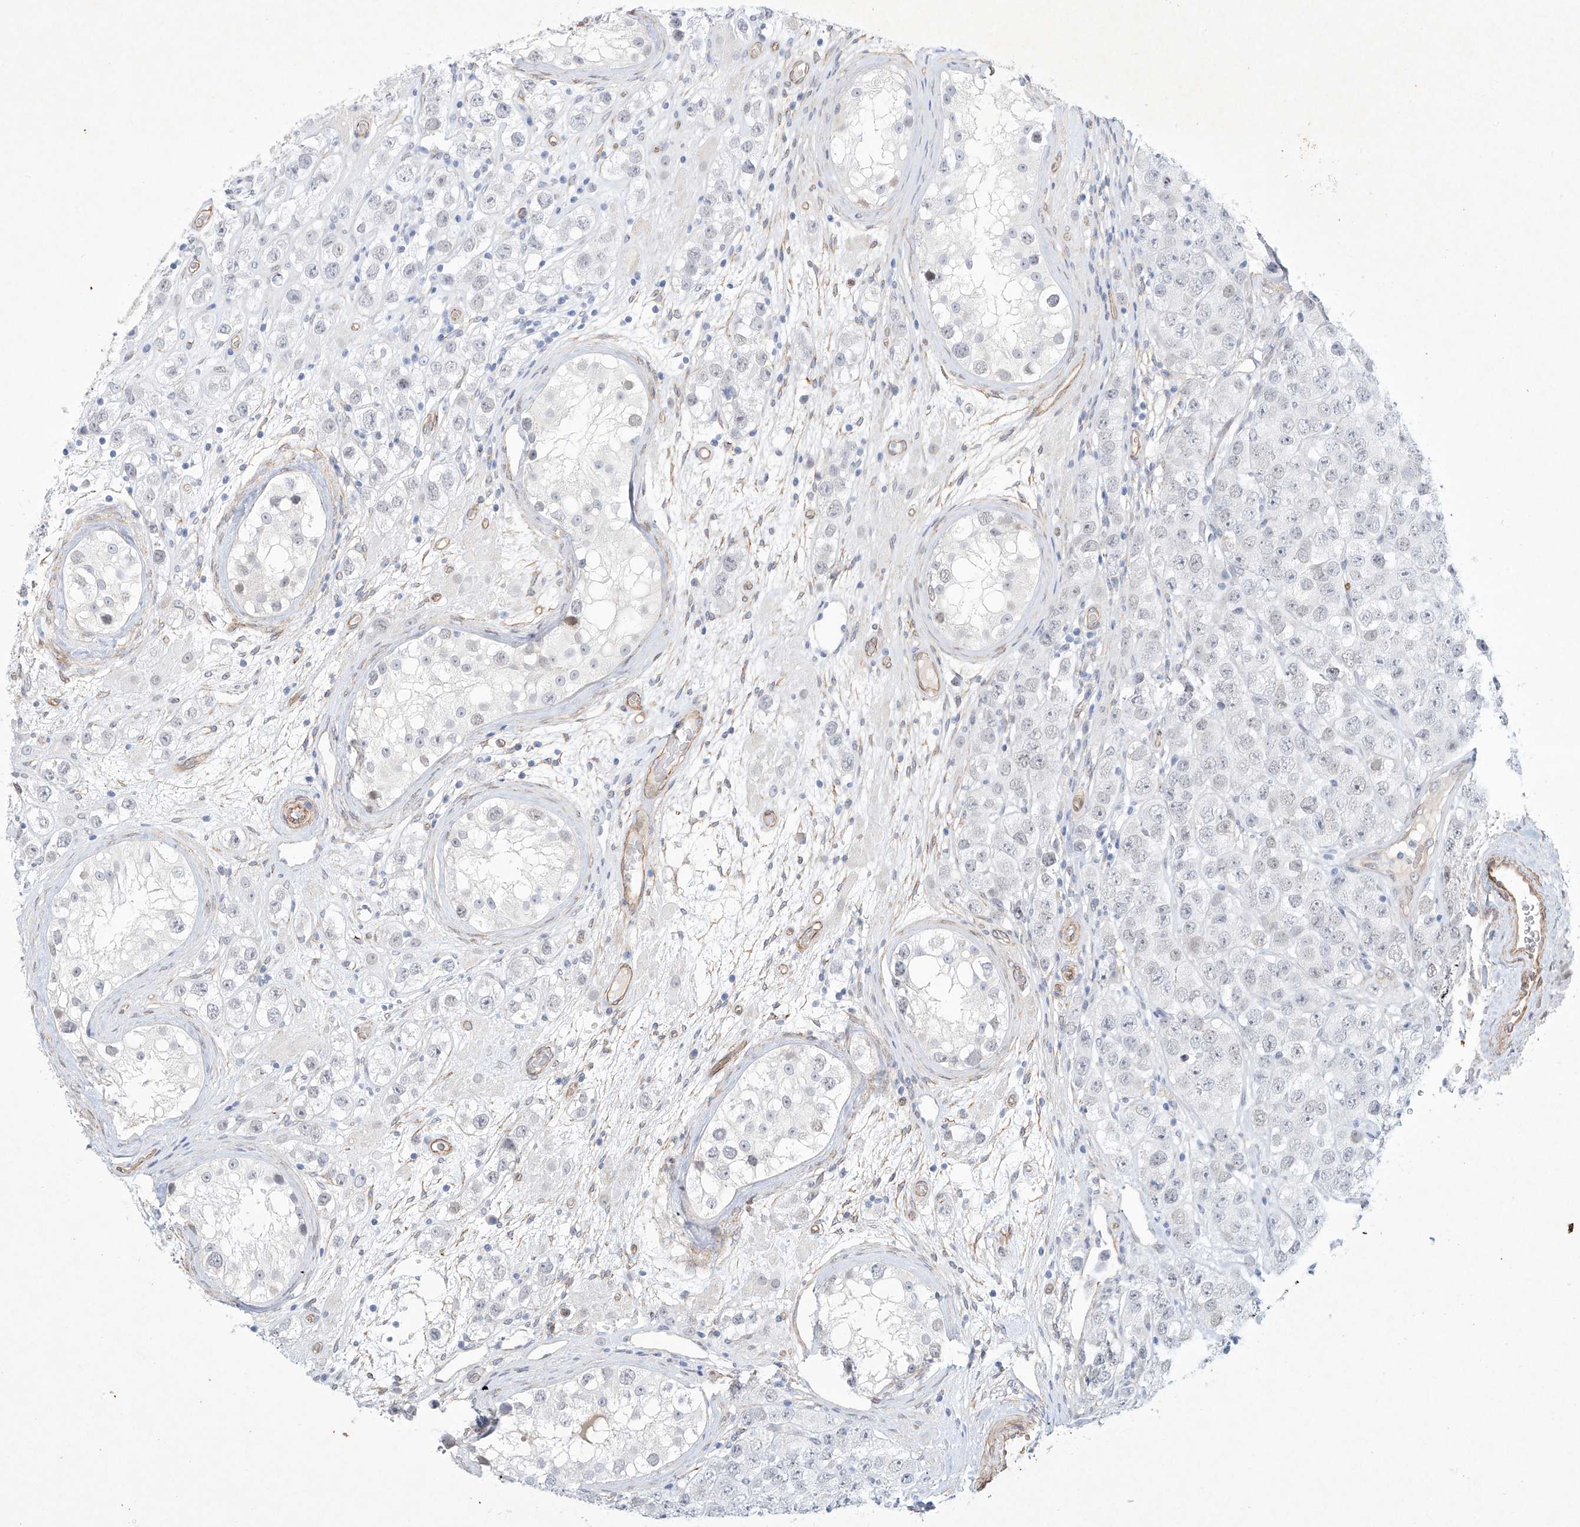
{"staining": {"intensity": "negative", "quantity": "none", "location": "none"}, "tissue": "testis cancer", "cell_type": "Tumor cells", "image_type": "cancer", "snomed": [{"axis": "morphology", "description": "Seminoma, NOS"}, {"axis": "topography", "description": "Testis"}], "caption": "Tumor cells show no significant staining in seminoma (testis).", "gene": "REEP2", "patient": {"sex": "male", "age": 28}}